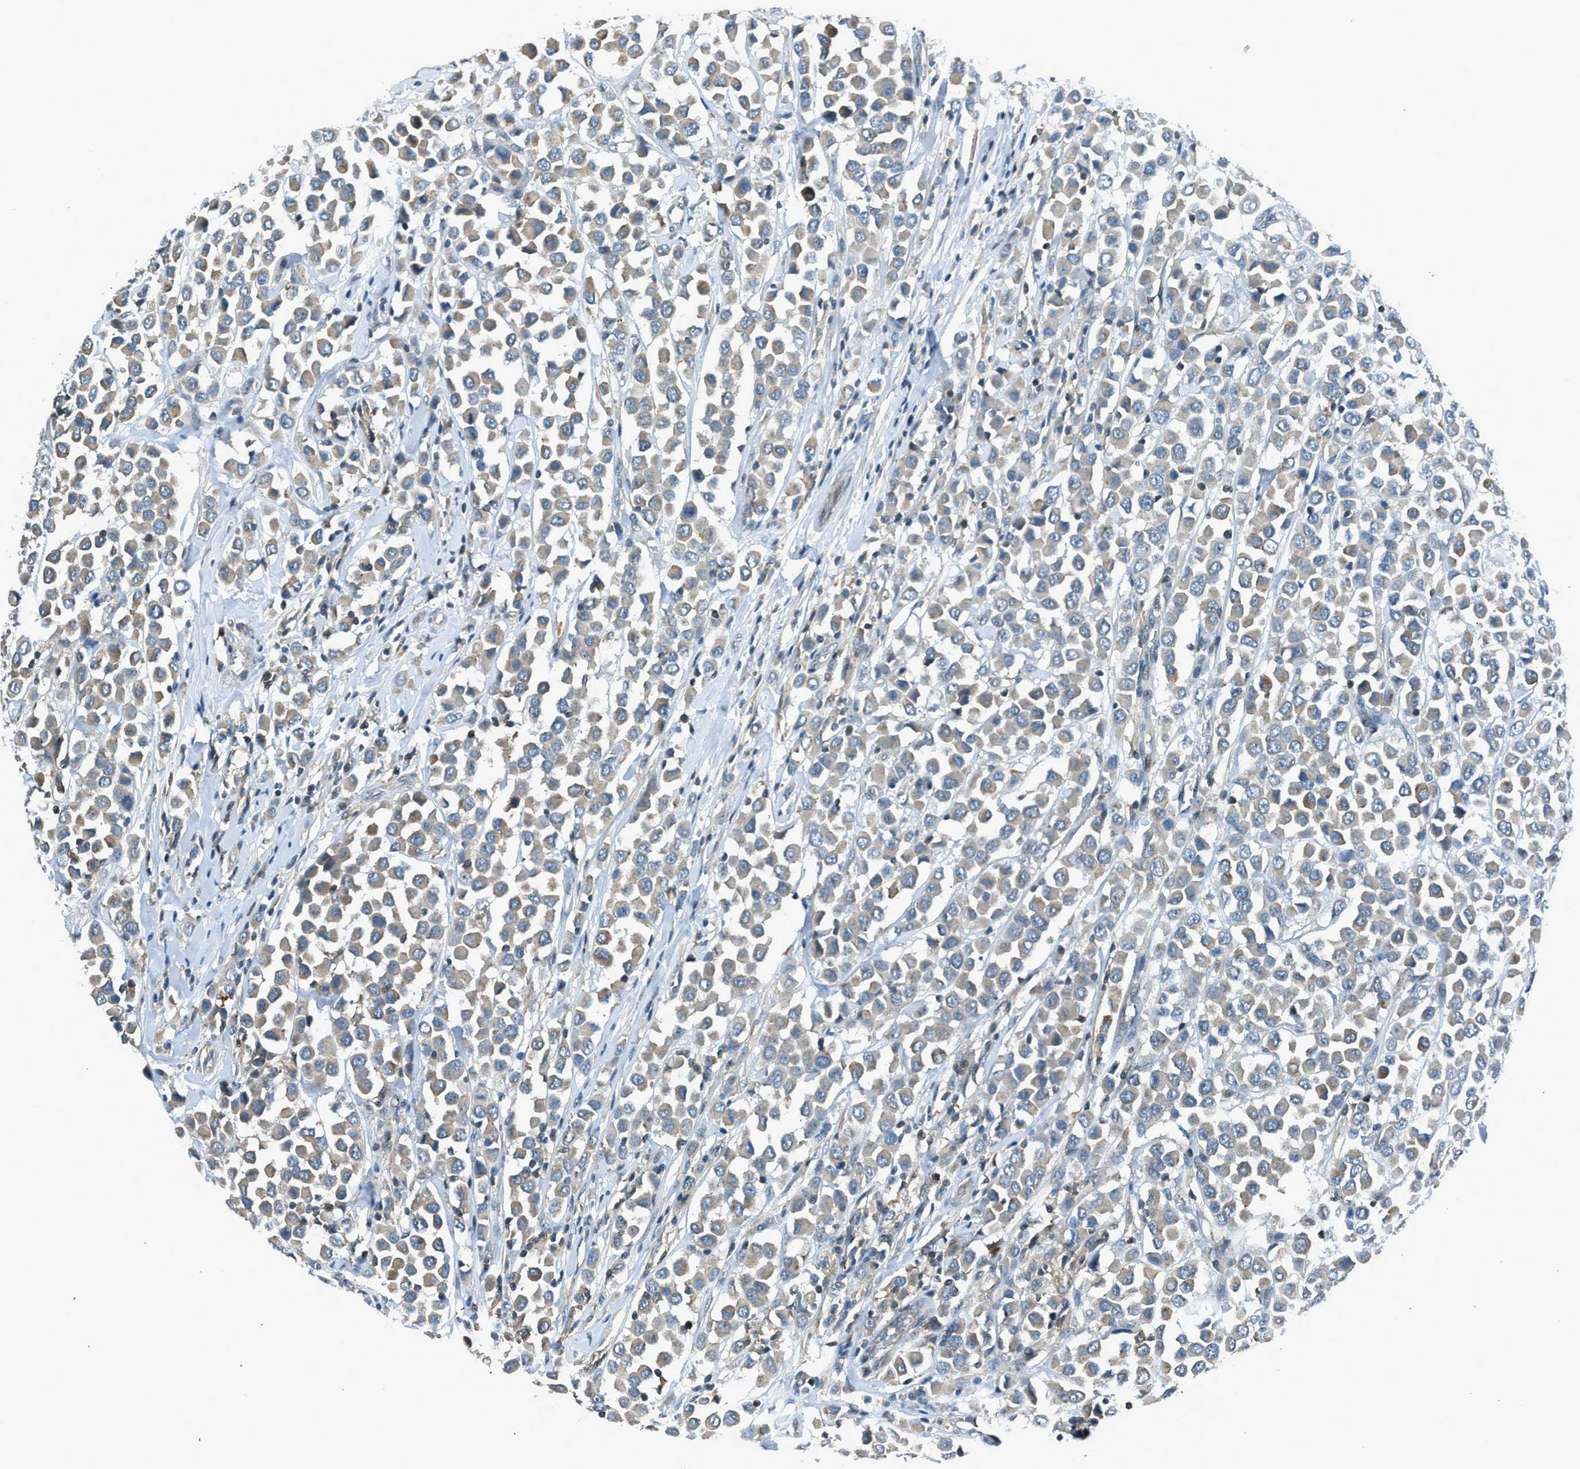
{"staining": {"intensity": "weak", "quantity": "<25%", "location": "cytoplasmic/membranous"}, "tissue": "breast cancer", "cell_type": "Tumor cells", "image_type": "cancer", "snomed": [{"axis": "morphology", "description": "Duct carcinoma"}, {"axis": "topography", "description": "Breast"}], "caption": "Image shows no protein positivity in tumor cells of breast invasive ductal carcinoma tissue.", "gene": "LMLN", "patient": {"sex": "female", "age": 61}}